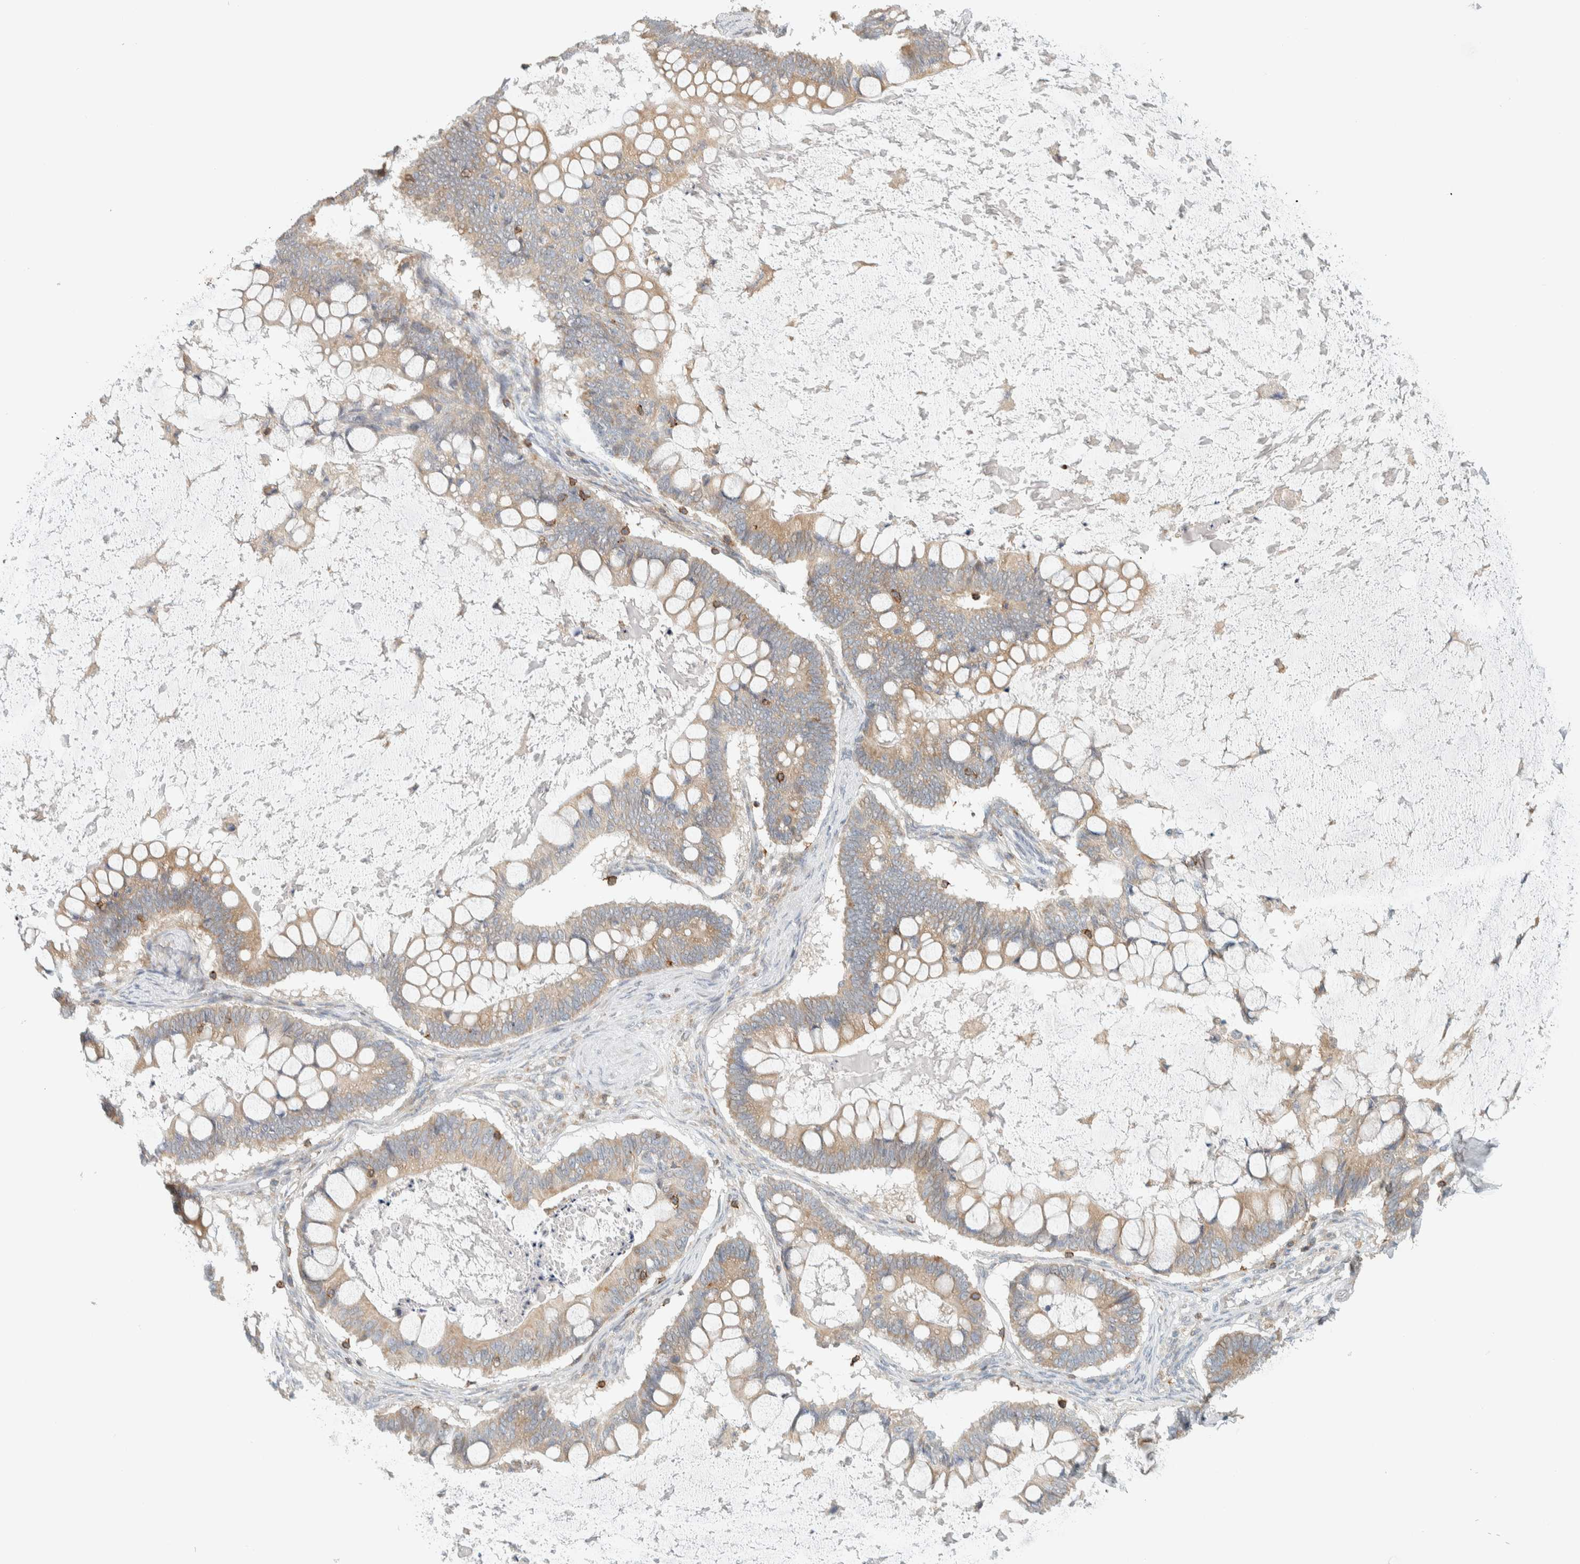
{"staining": {"intensity": "weak", "quantity": ">75%", "location": "cytoplasmic/membranous"}, "tissue": "ovarian cancer", "cell_type": "Tumor cells", "image_type": "cancer", "snomed": [{"axis": "morphology", "description": "Cystadenocarcinoma, mucinous, NOS"}, {"axis": "topography", "description": "Ovary"}], "caption": "Immunohistochemical staining of human ovarian cancer exhibits low levels of weak cytoplasmic/membranous protein expression in approximately >75% of tumor cells.", "gene": "CCDC57", "patient": {"sex": "female", "age": 61}}